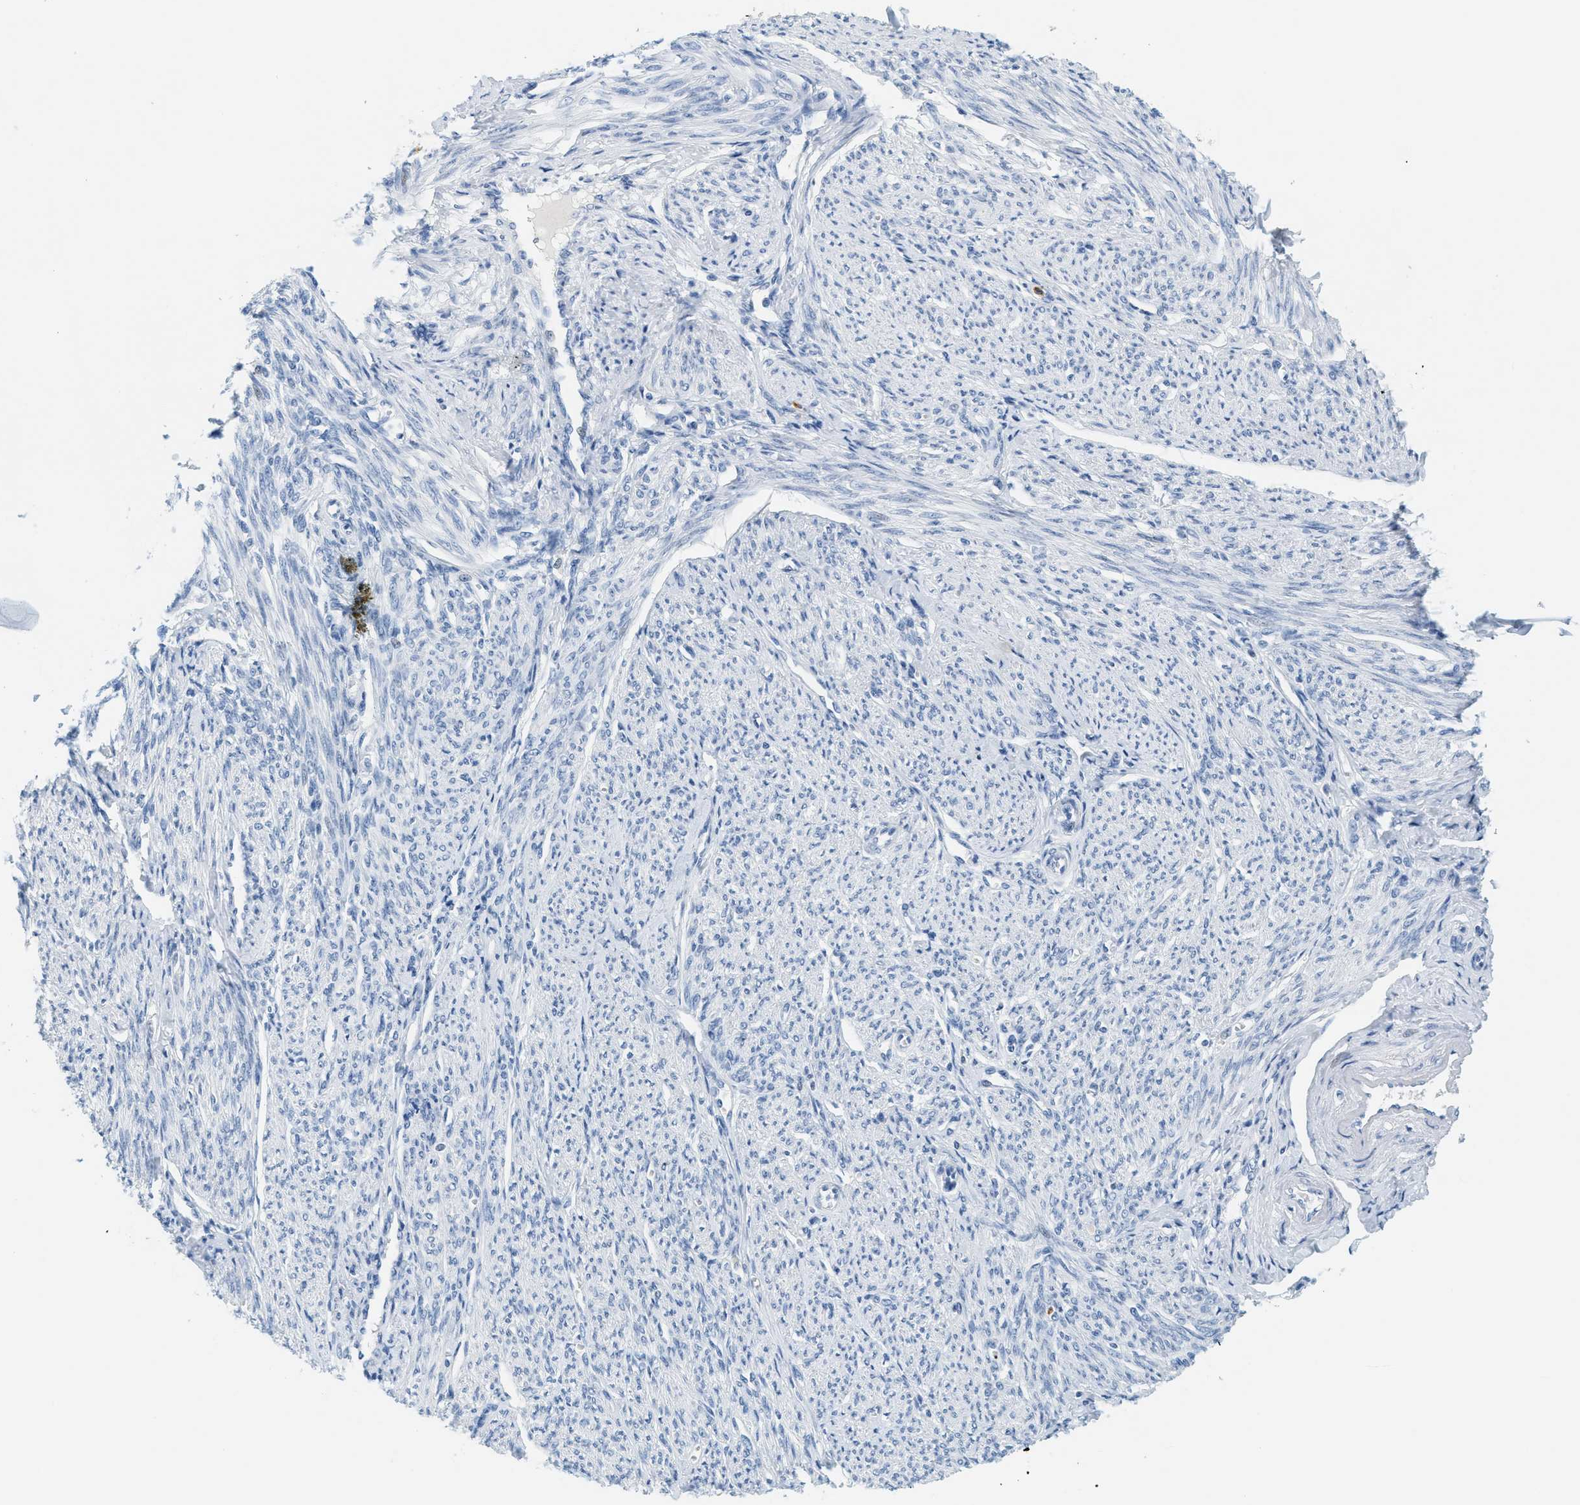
{"staining": {"intensity": "negative", "quantity": "none", "location": "none"}, "tissue": "smooth muscle", "cell_type": "Smooth muscle cells", "image_type": "normal", "snomed": [{"axis": "morphology", "description": "Normal tissue, NOS"}, {"axis": "topography", "description": "Smooth muscle"}], "caption": "IHC image of benign smooth muscle: human smooth muscle stained with DAB (3,3'-diaminobenzidine) shows no significant protein positivity in smooth muscle cells.", "gene": "LCN2", "patient": {"sex": "female", "age": 65}}